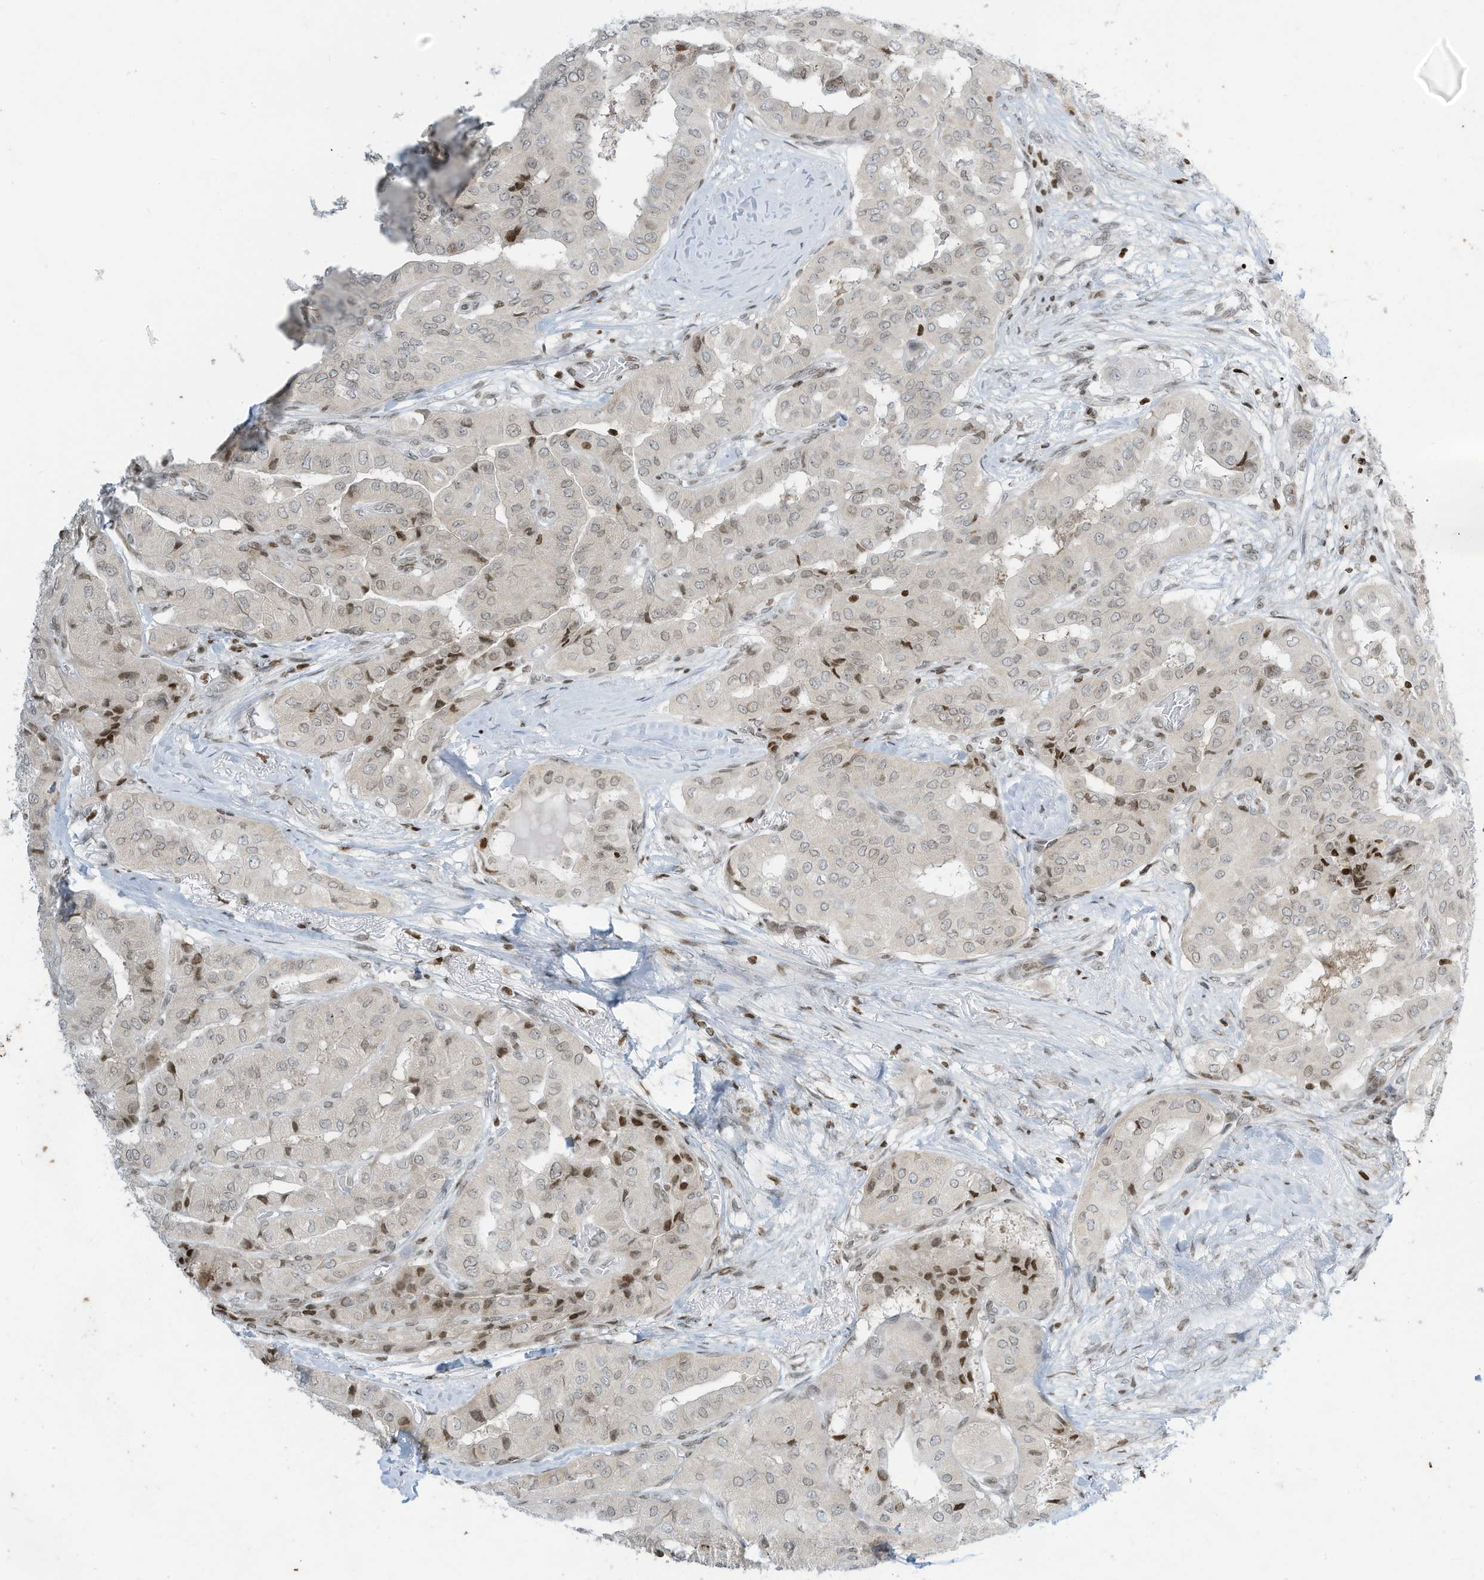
{"staining": {"intensity": "weak", "quantity": "<25%", "location": "nuclear"}, "tissue": "thyroid cancer", "cell_type": "Tumor cells", "image_type": "cancer", "snomed": [{"axis": "morphology", "description": "Papillary adenocarcinoma, NOS"}, {"axis": "topography", "description": "Thyroid gland"}], "caption": "High power microscopy photomicrograph of an IHC histopathology image of papillary adenocarcinoma (thyroid), revealing no significant expression in tumor cells. Nuclei are stained in blue.", "gene": "ADI1", "patient": {"sex": "female", "age": 59}}